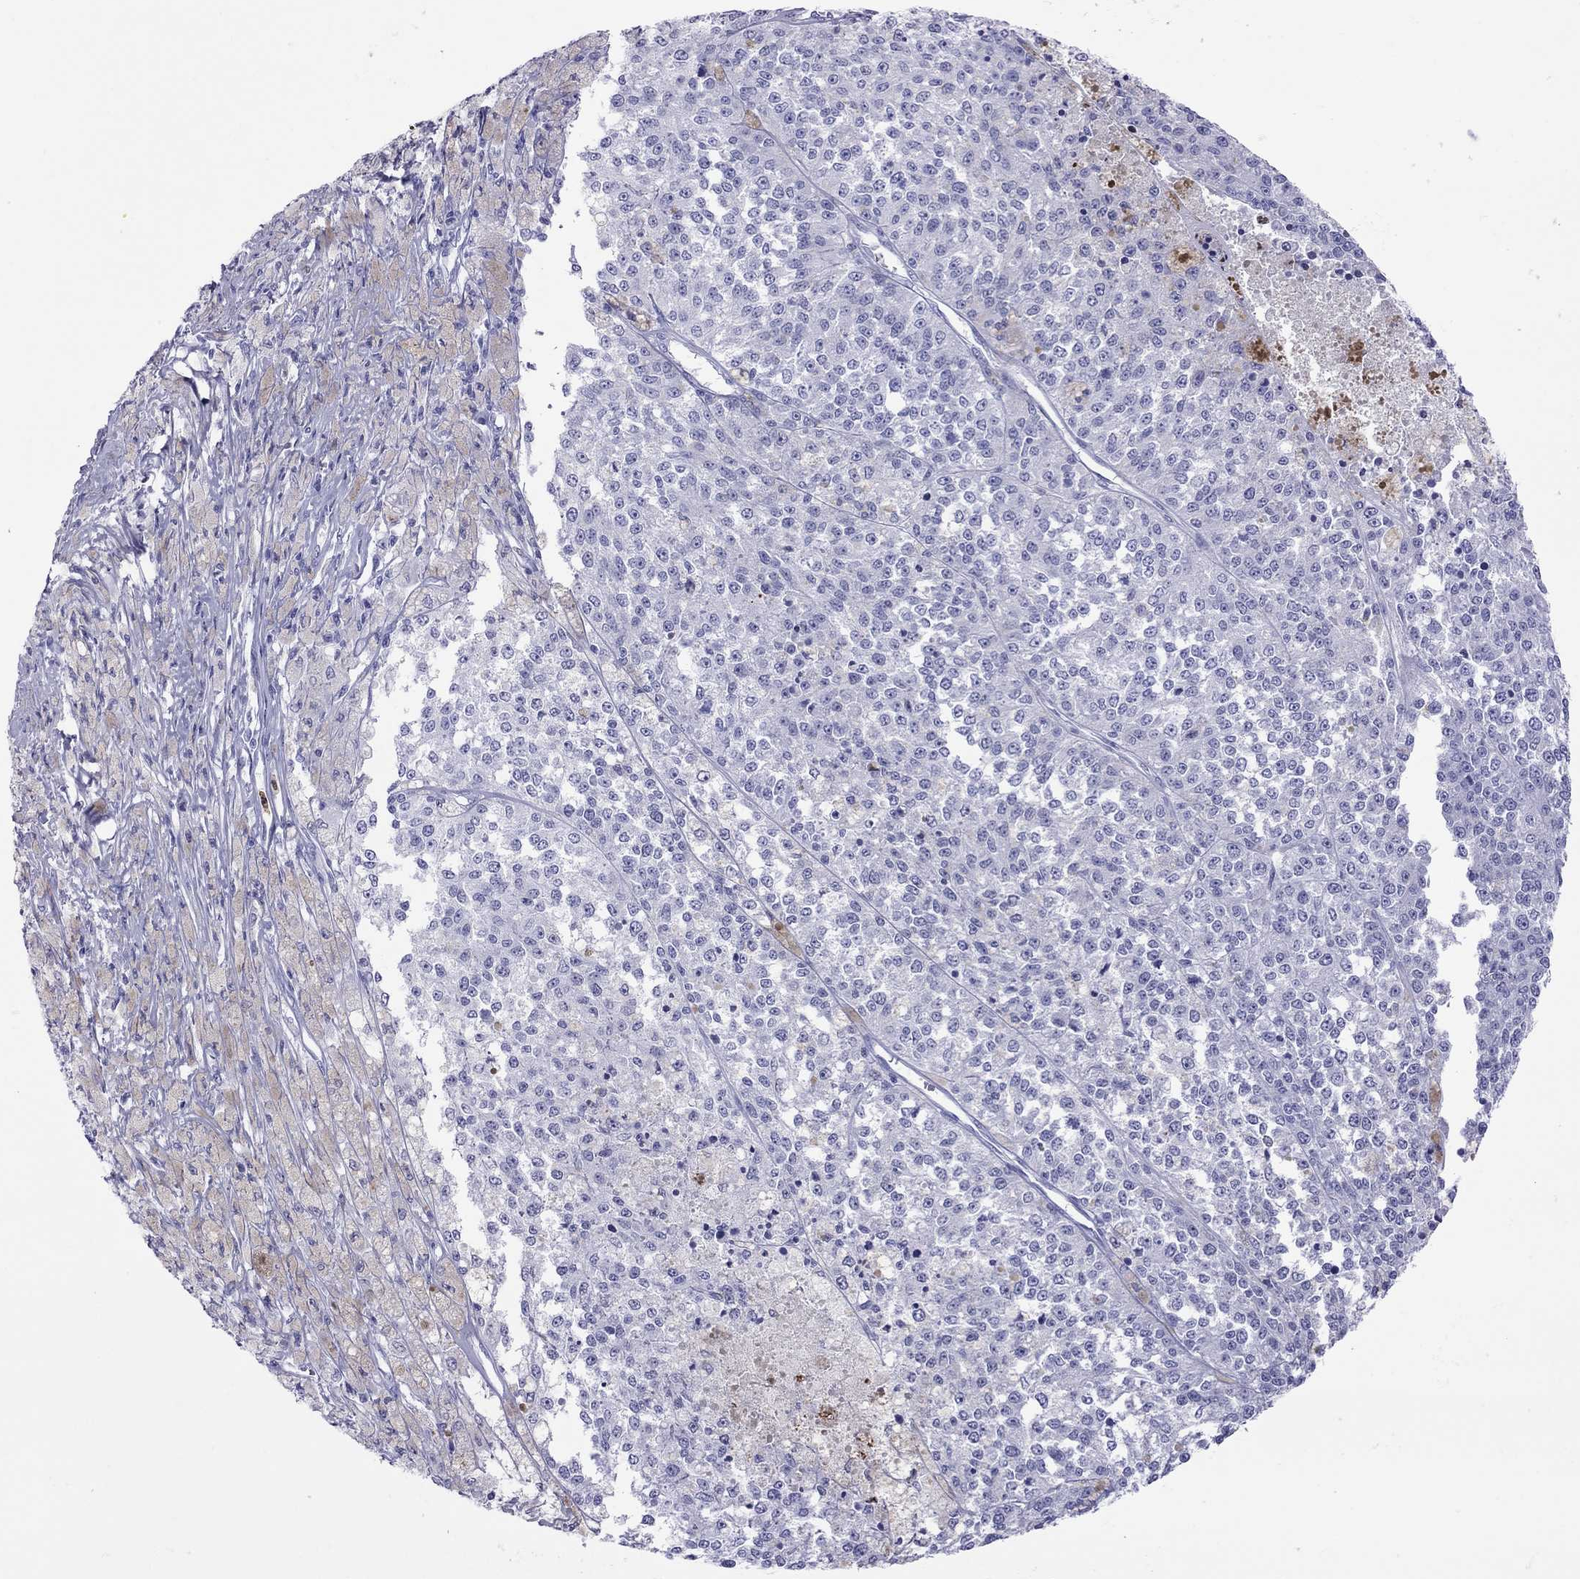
{"staining": {"intensity": "negative", "quantity": "none", "location": "none"}, "tissue": "melanoma", "cell_type": "Tumor cells", "image_type": "cancer", "snomed": [{"axis": "morphology", "description": "Malignant melanoma, Metastatic site"}, {"axis": "topography", "description": "Lymph node"}], "caption": "Human melanoma stained for a protein using IHC shows no positivity in tumor cells.", "gene": "SLAMF1", "patient": {"sex": "female", "age": 64}}